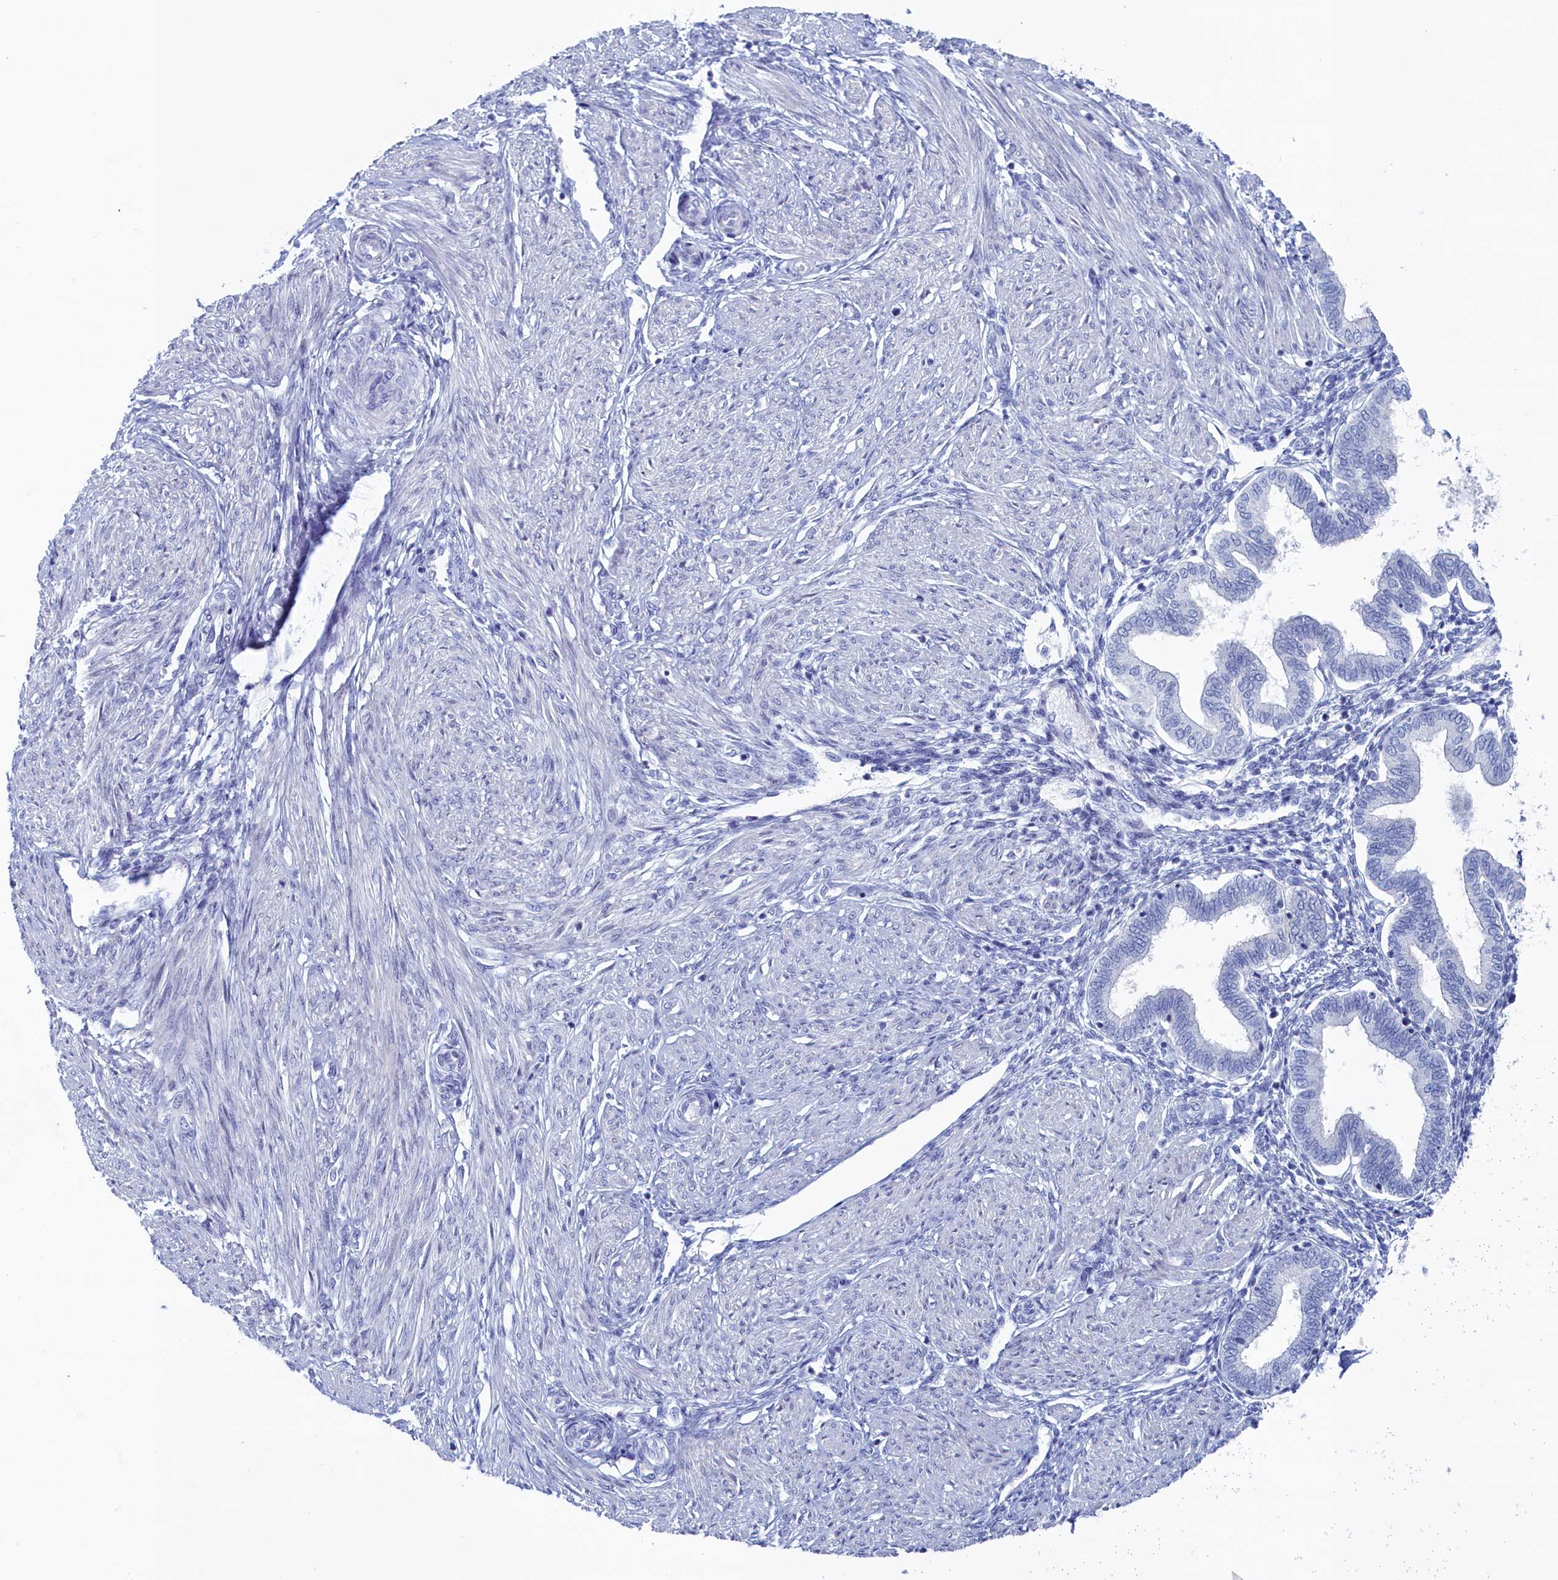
{"staining": {"intensity": "negative", "quantity": "none", "location": "none"}, "tissue": "endometrium", "cell_type": "Cells in endometrial stroma", "image_type": "normal", "snomed": [{"axis": "morphology", "description": "Normal tissue, NOS"}, {"axis": "topography", "description": "Endometrium"}], "caption": "The micrograph shows no significant positivity in cells in endometrial stroma of endometrium.", "gene": "WDR76", "patient": {"sex": "female", "age": 53}}